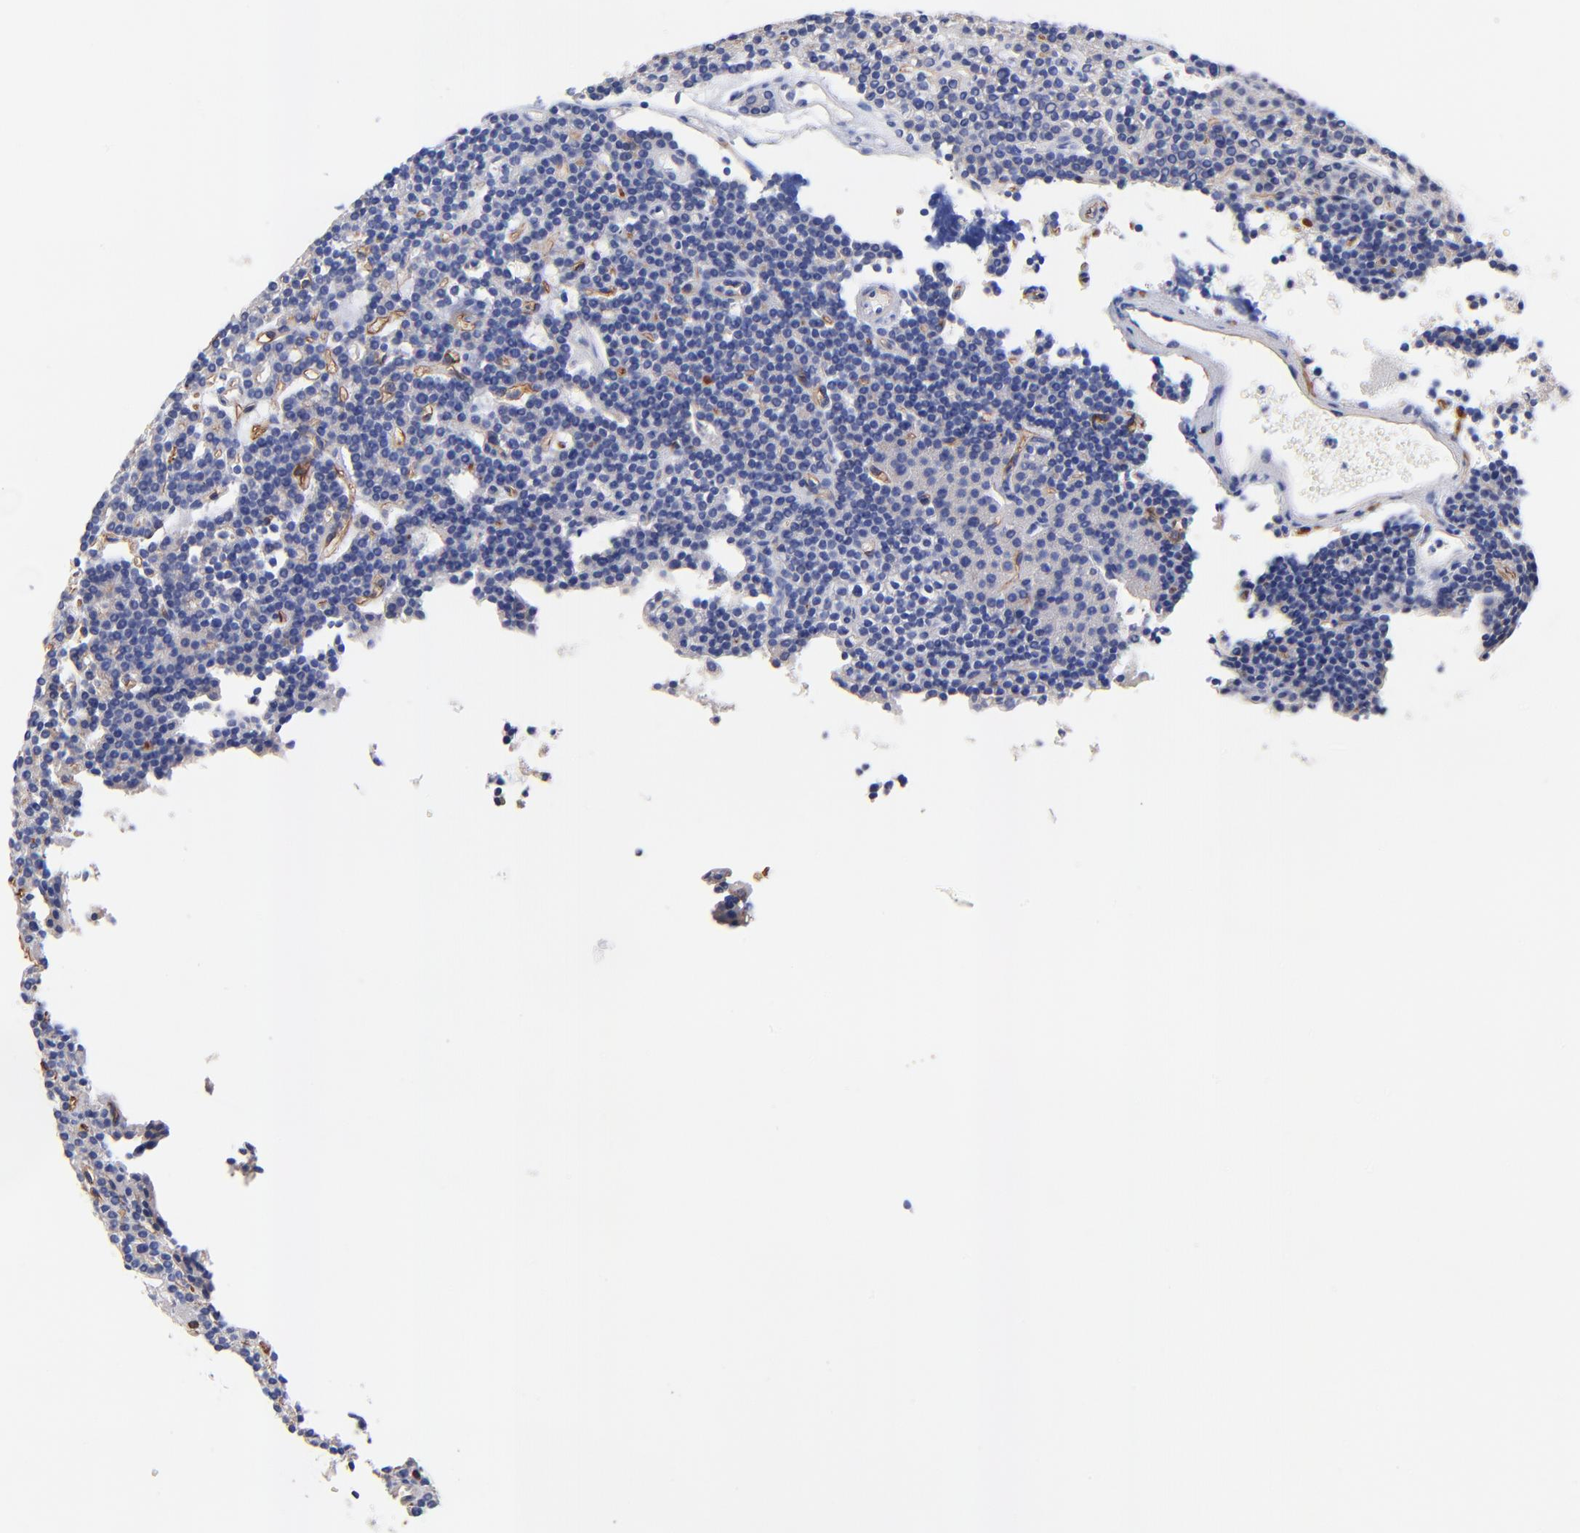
{"staining": {"intensity": "negative", "quantity": "none", "location": "none"}, "tissue": "parathyroid gland", "cell_type": "Glandular cells", "image_type": "normal", "snomed": [{"axis": "morphology", "description": "Normal tissue, NOS"}, {"axis": "topography", "description": "Parathyroid gland"}], "caption": "Protein analysis of unremarkable parathyroid gland exhibits no significant expression in glandular cells. (DAB (3,3'-diaminobenzidine) IHC with hematoxylin counter stain).", "gene": "SLC44A2", "patient": {"sex": "female", "age": 45}}